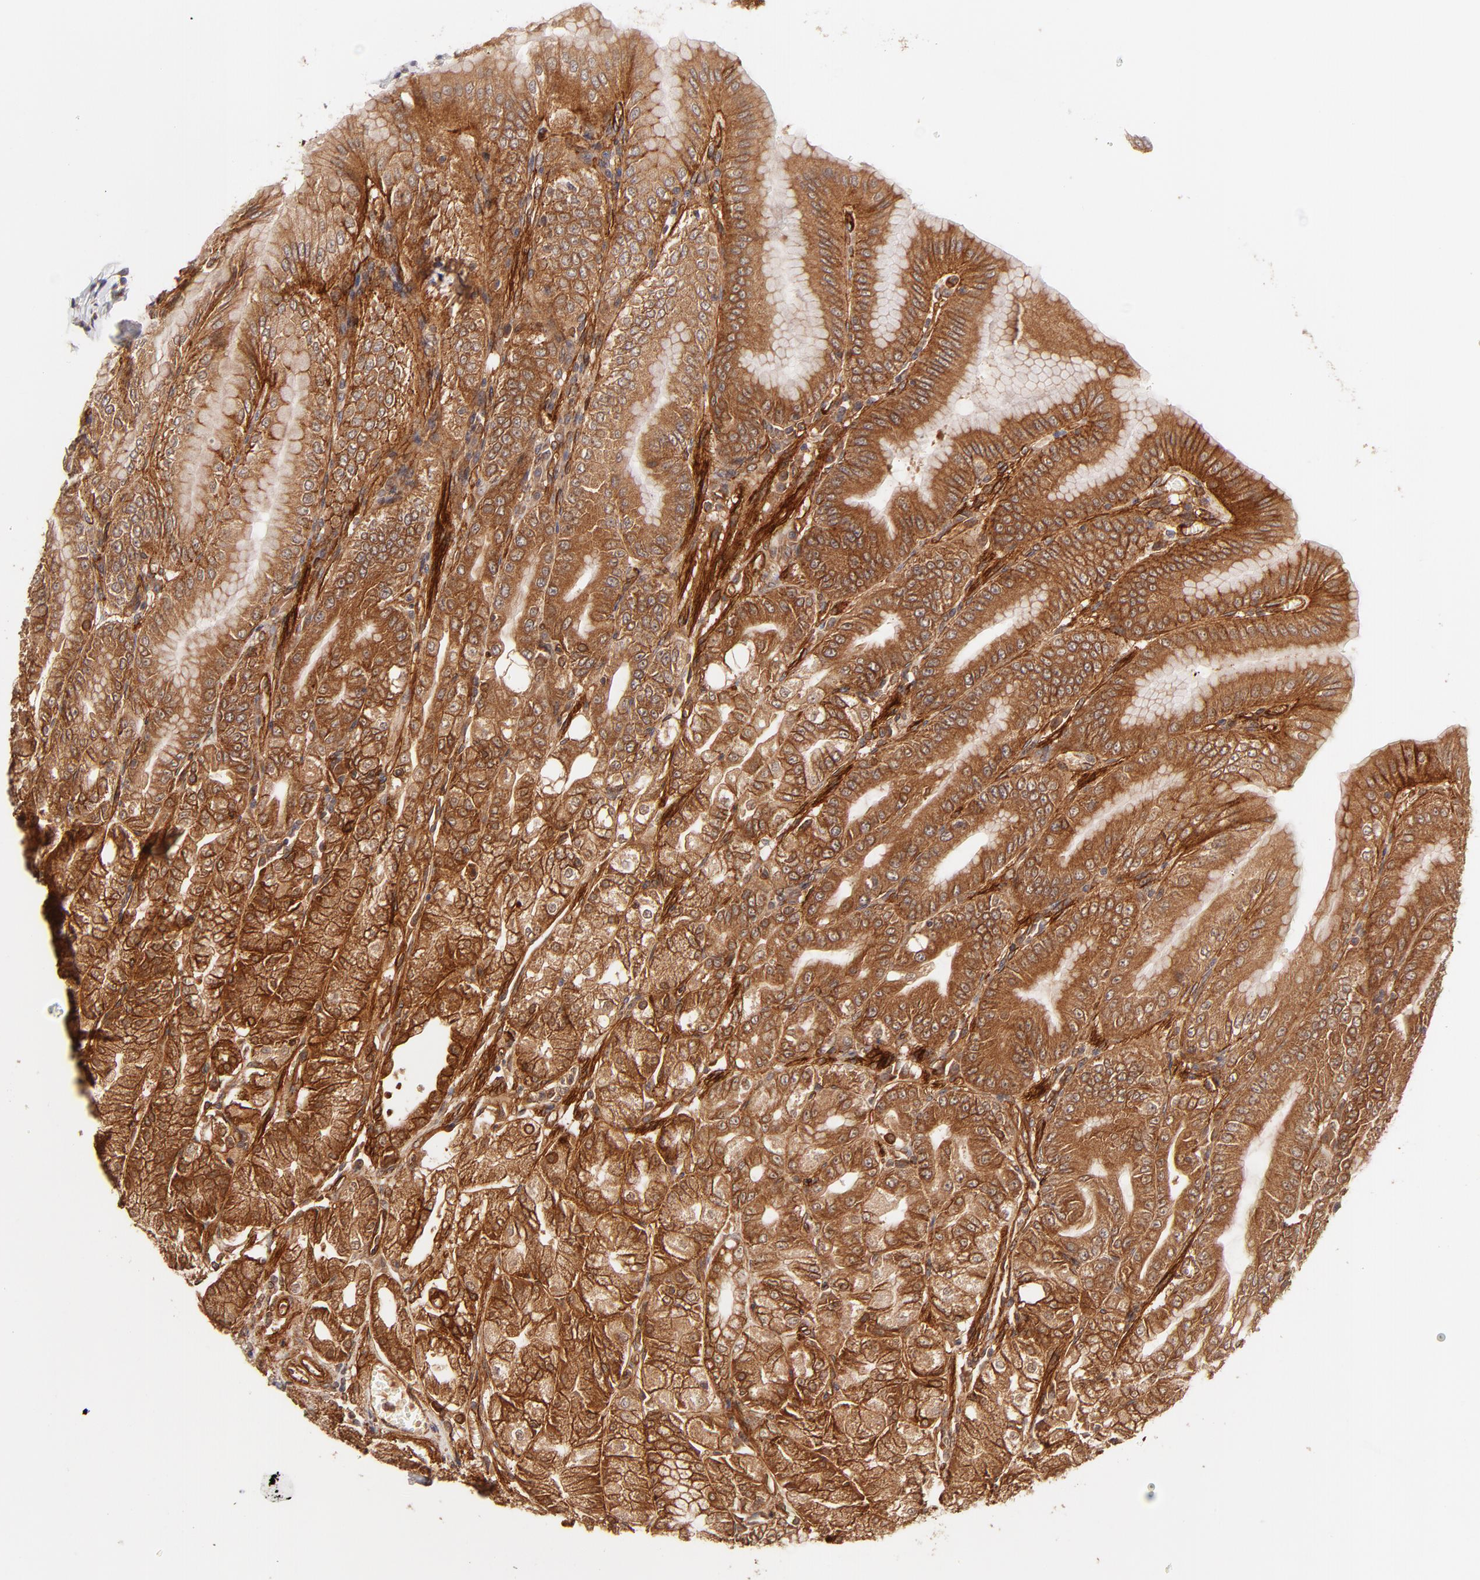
{"staining": {"intensity": "moderate", "quantity": ">75%", "location": "cytoplasmic/membranous"}, "tissue": "stomach", "cell_type": "Glandular cells", "image_type": "normal", "snomed": [{"axis": "morphology", "description": "Normal tissue, NOS"}, {"axis": "topography", "description": "Stomach, lower"}], "caption": "This histopathology image displays normal stomach stained with IHC to label a protein in brown. The cytoplasmic/membranous of glandular cells show moderate positivity for the protein. Nuclei are counter-stained blue.", "gene": "ITGB1", "patient": {"sex": "male", "age": 71}}